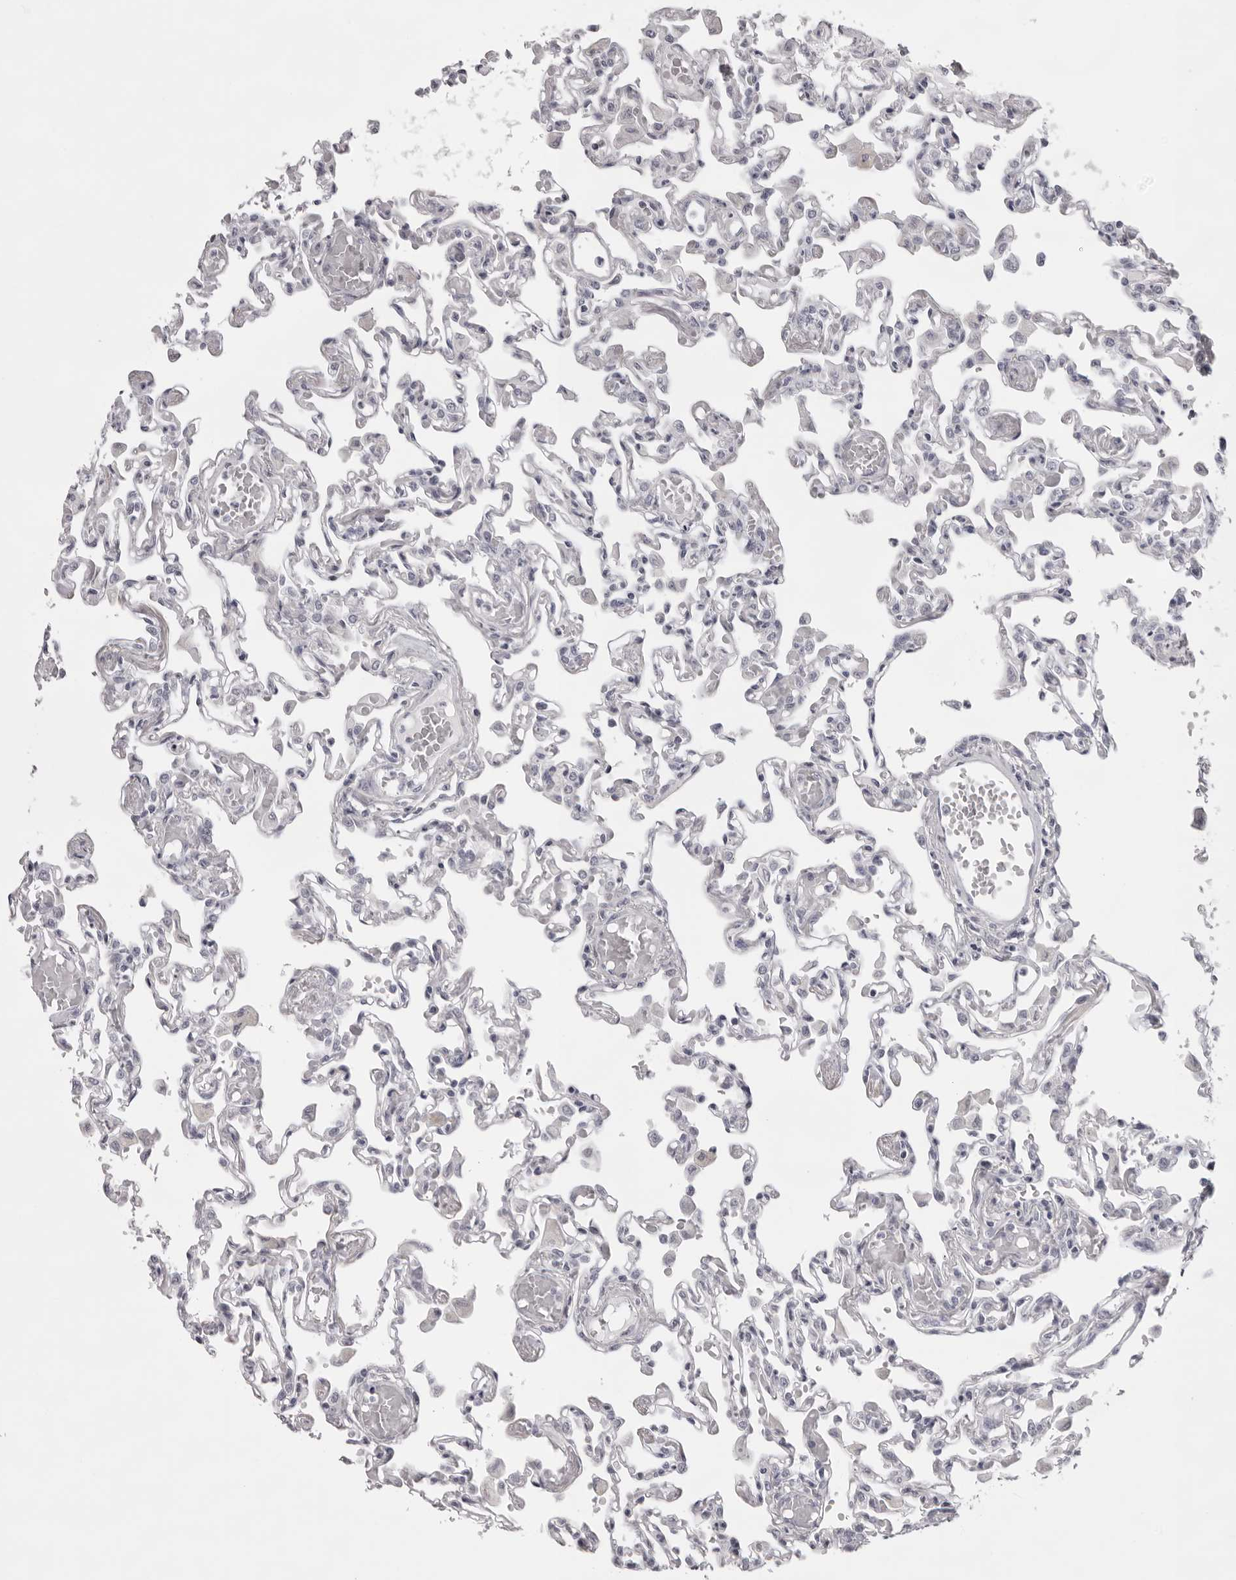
{"staining": {"intensity": "negative", "quantity": "none", "location": "none"}, "tissue": "lung", "cell_type": "Alveolar cells", "image_type": "normal", "snomed": [{"axis": "morphology", "description": "Normal tissue, NOS"}, {"axis": "topography", "description": "Bronchus"}, {"axis": "topography", "description": "Lung"}], "caption": "An immunohistochemistry histopathology image of normal lung is shown. There is no staining in alveolar cells of lung.", "gene": "NUDT18", "patient": {"sex": "female", "age": 49}}